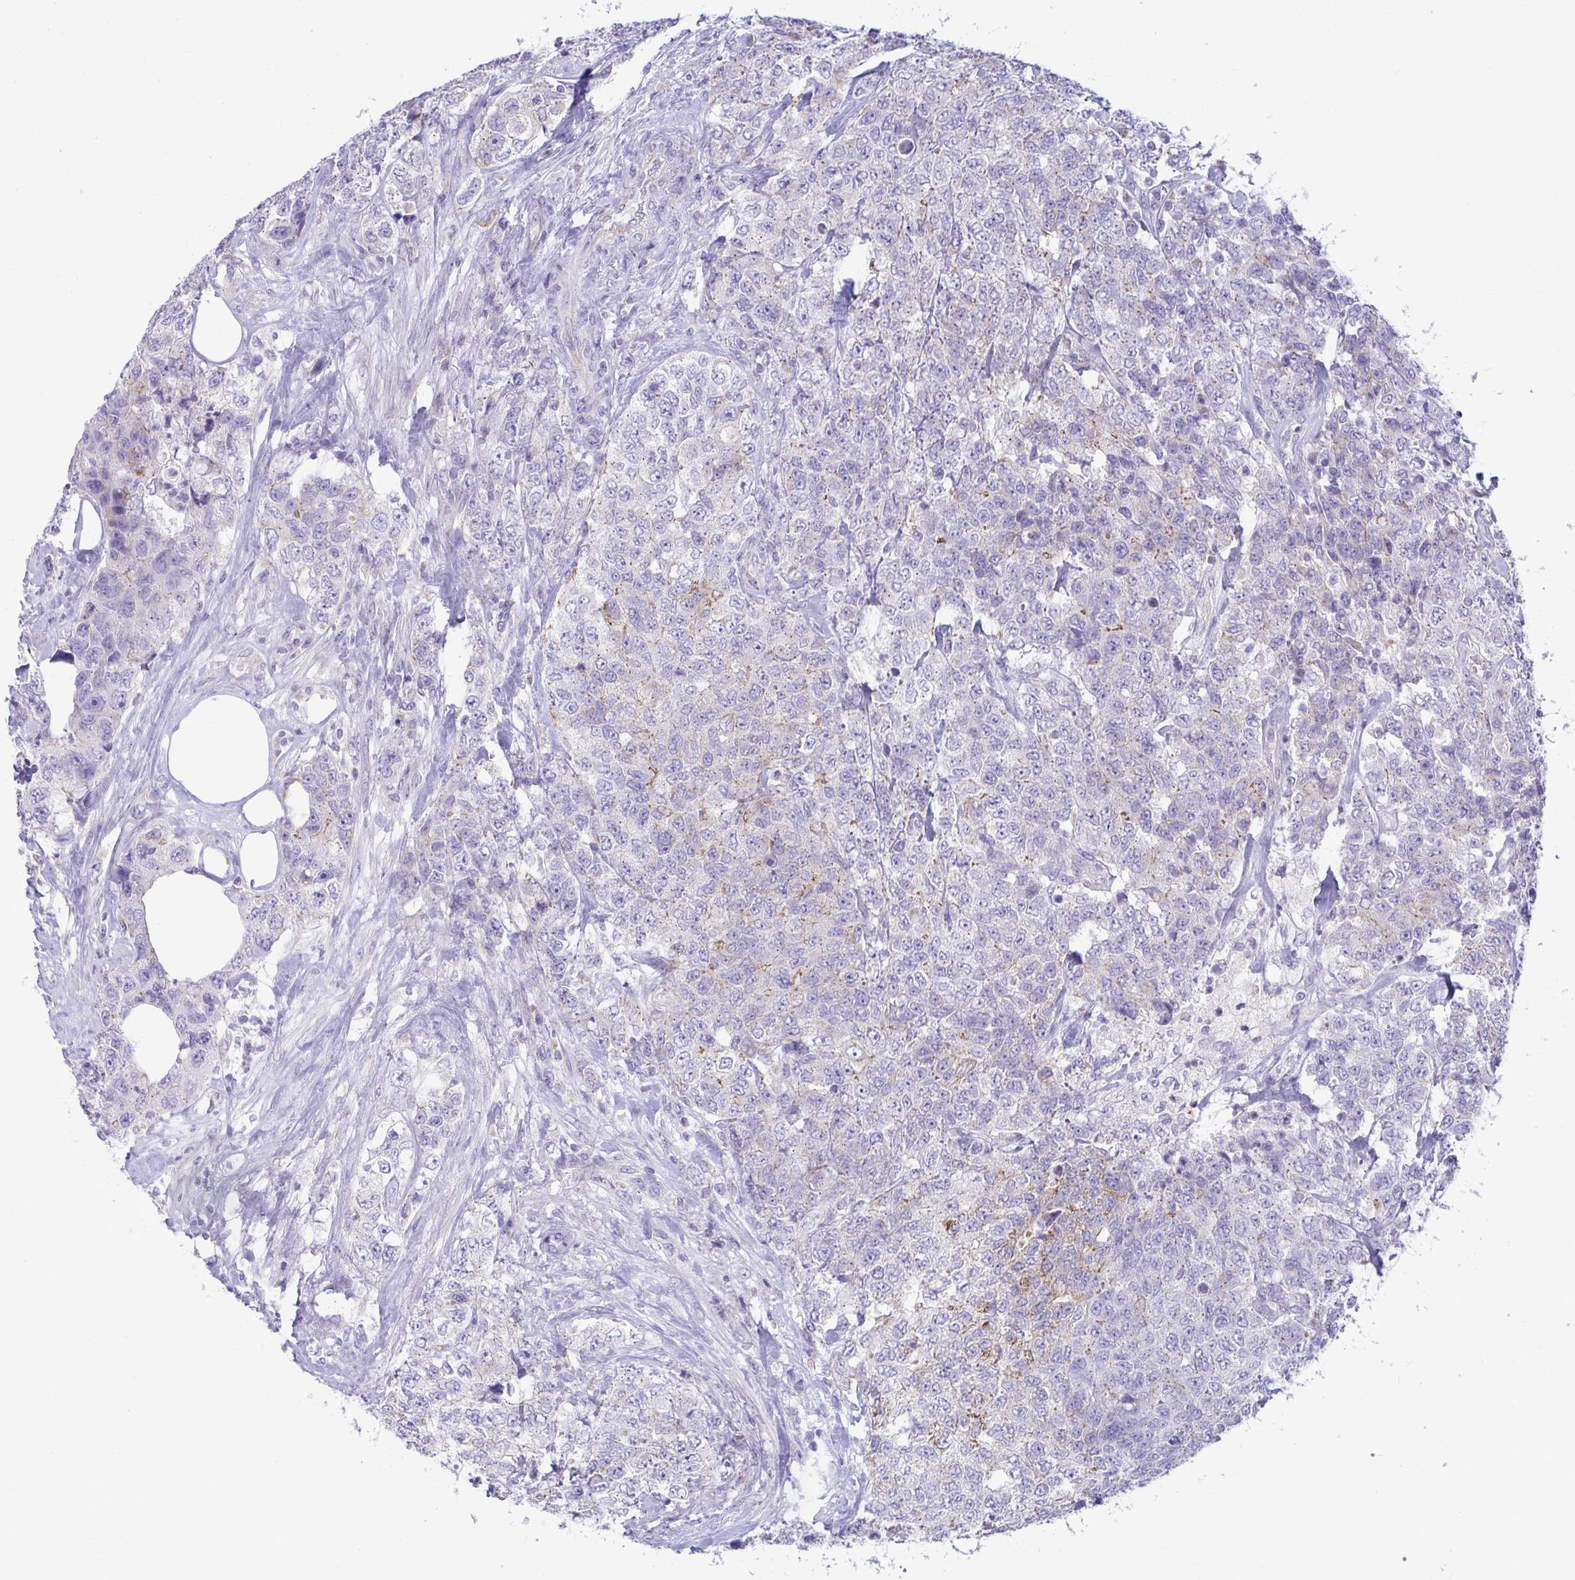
{"staining": {"intensity": "weak", "quantity": "<25%", "location": "cytoplasmic/membranous"}, "tissue": "urothelial cancer", "cell_type": "Tumor cells", "image_type": "cancer", "snomed": [{"axis": "morphology", "description": "Urothelial carcinoma, High grade"}, {"axis": "topography", "description": "Urinary bladder"}], "caption": "IHC image of neoplastic tissue: human urothelial cancer stained with DAB (3,3'-diaminobenzidine) demonstrates no significant protein positivity in tumor cells.", "gene": "PLA2G12B", "patient": {"sex": "female", "age": 78}}